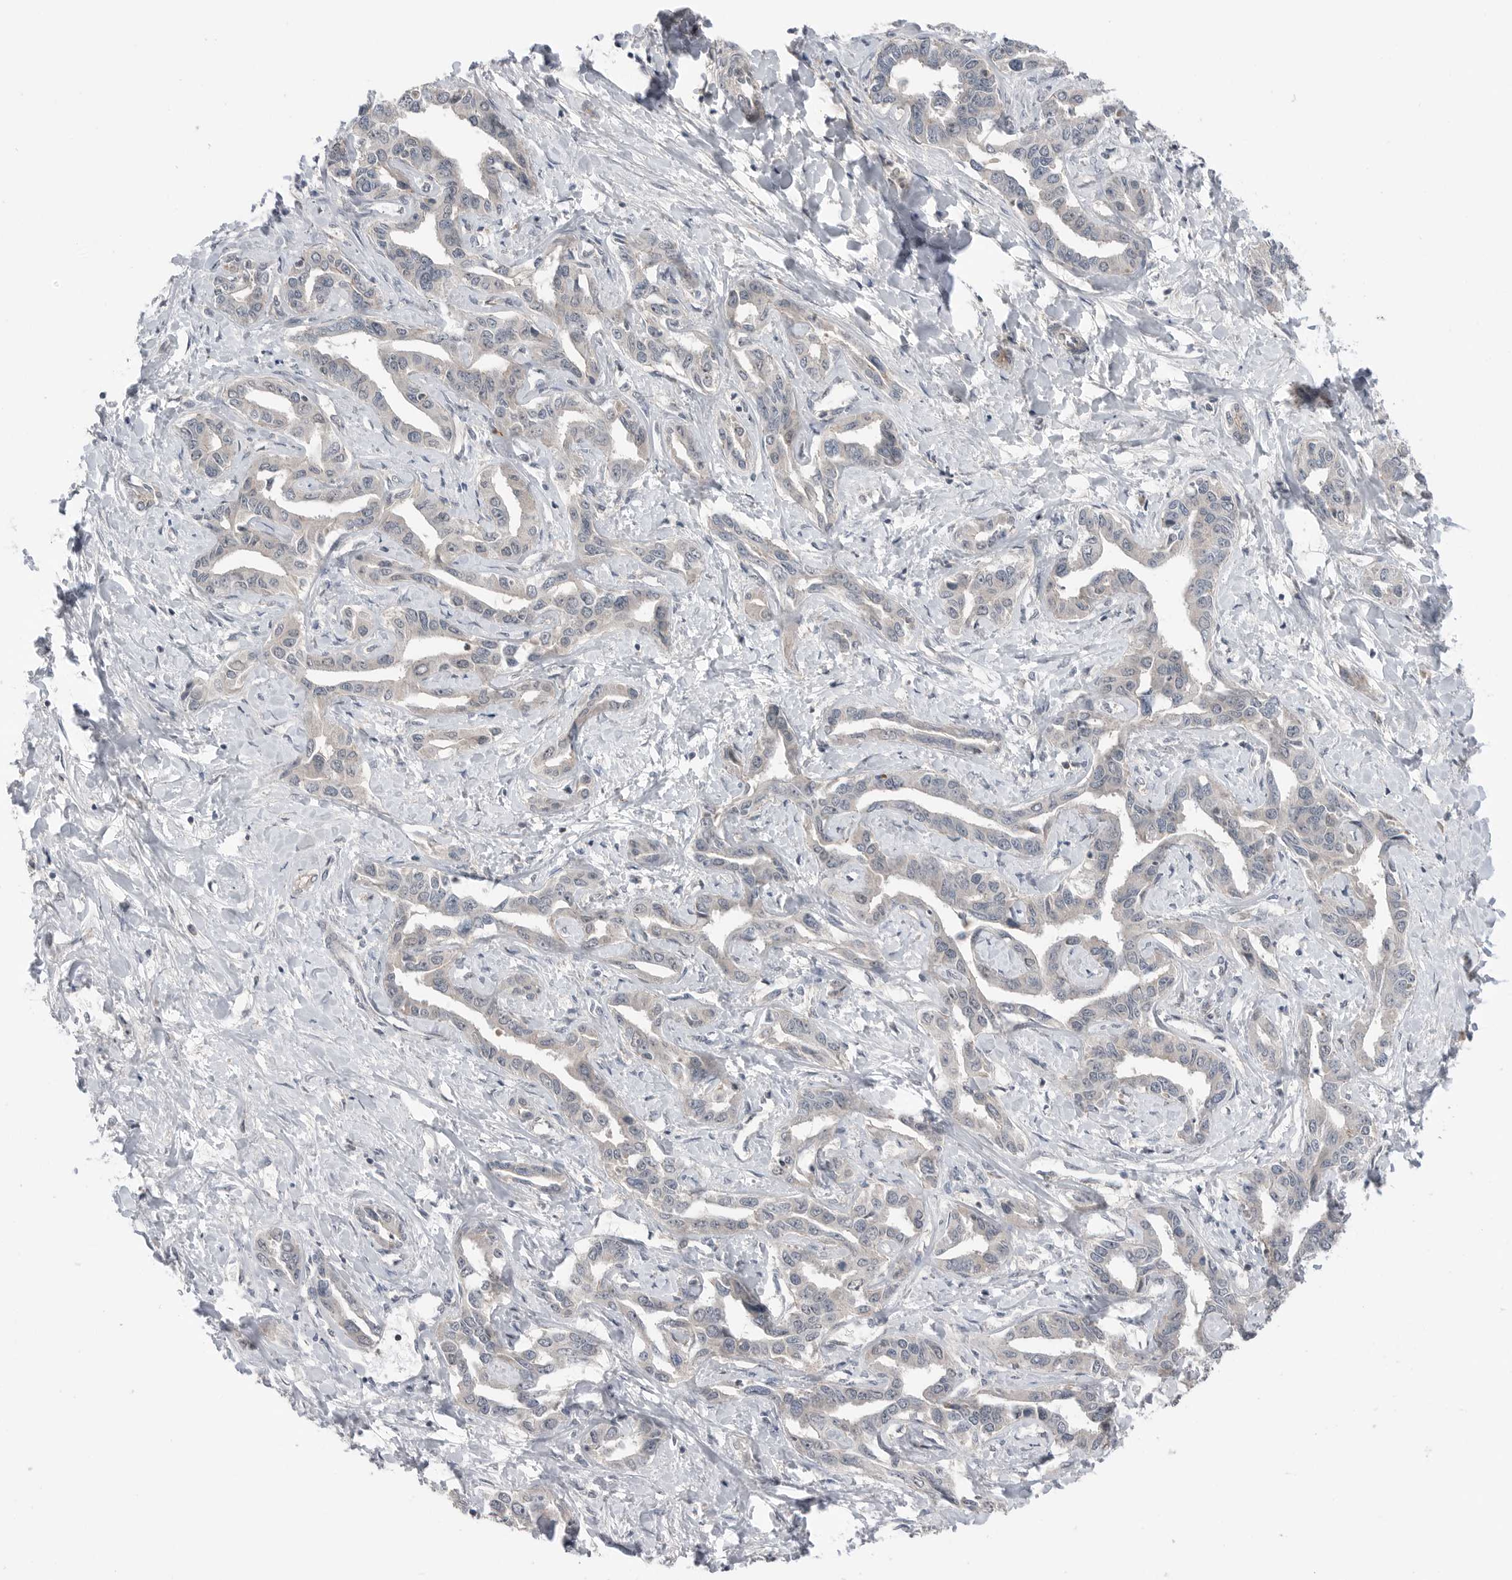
{"staining": {"intensity": "negative", "quantity": "none", "location": "none"}, "tissue": "liver cancer", "cell_type": "Tumor cells", "image_type": "cancer", "snomed": [{"axis": "morphology", "description": "Cholangiocarcinoma"}, {"axis": "topography", "description": "Liver"}], "caption": "DAB (3,3'-diaminobenzidine) immunohistochemical staining of human liver cancer (cholangiocarcinoma) reveals no significant positivity in tumor cells.", "gene": "PEAK1", "patient": {"sex": "male", "age": 59}}